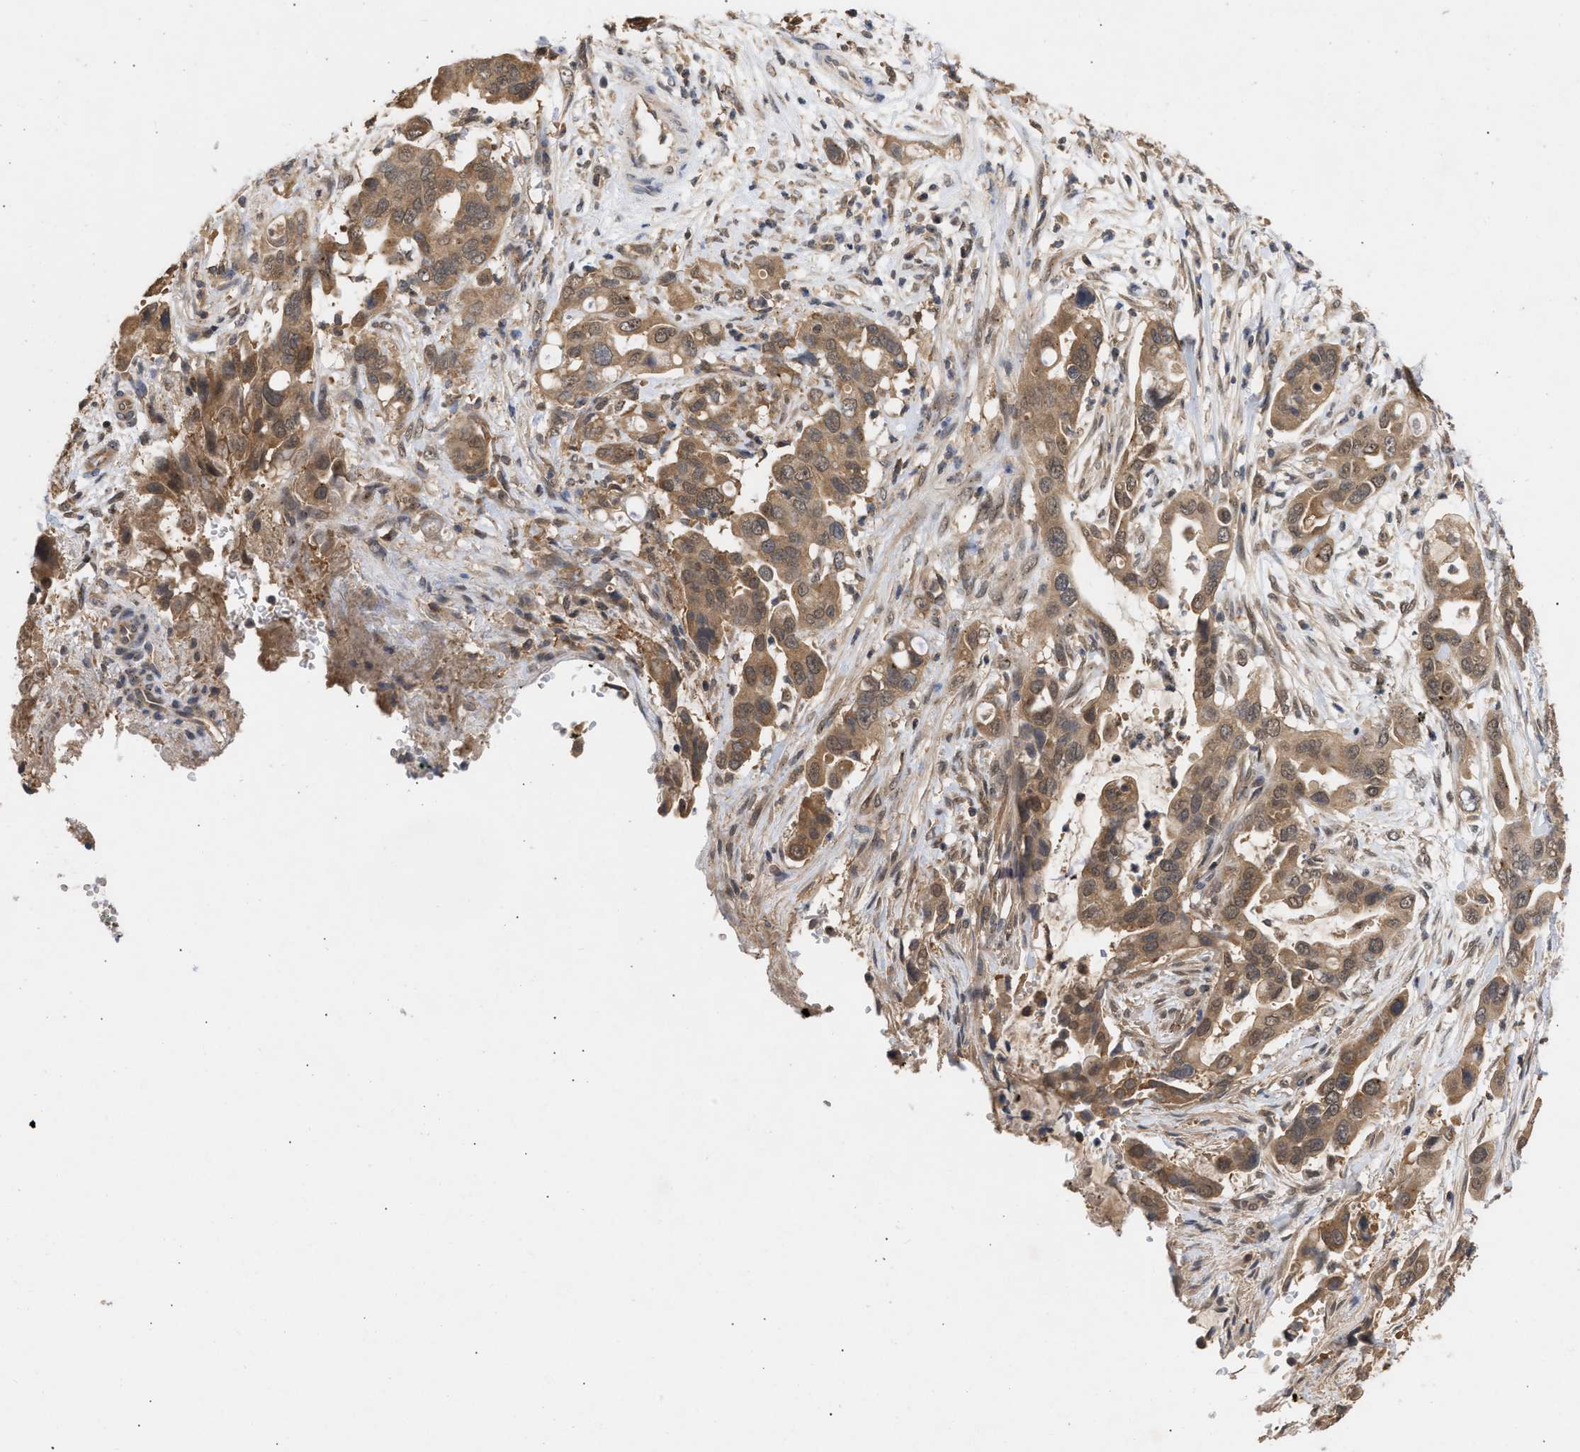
{"staining": {"intensity": "moderate", "quantity": ">75%", "location": "cytoplasmic/membranous,nuclear"}, "tissue": "pancreatic cancer", "cell_type": "Tumor cells", "image_type": "cancer", "snomed": [{"axis": "morphology", "description": "Adenocarcinoma, NOS"}, {"axis": "topography", "description": "Pancreas"}], "caption": "Tumor cells exhibit medium levels of moderate cytoplasmic/membranous and nuclear expression in about >75% of cells in pancreatic cancer (adenocarcinoma).", "gene": "FITM1", "patient": {"sex": "female", "age": 70}}